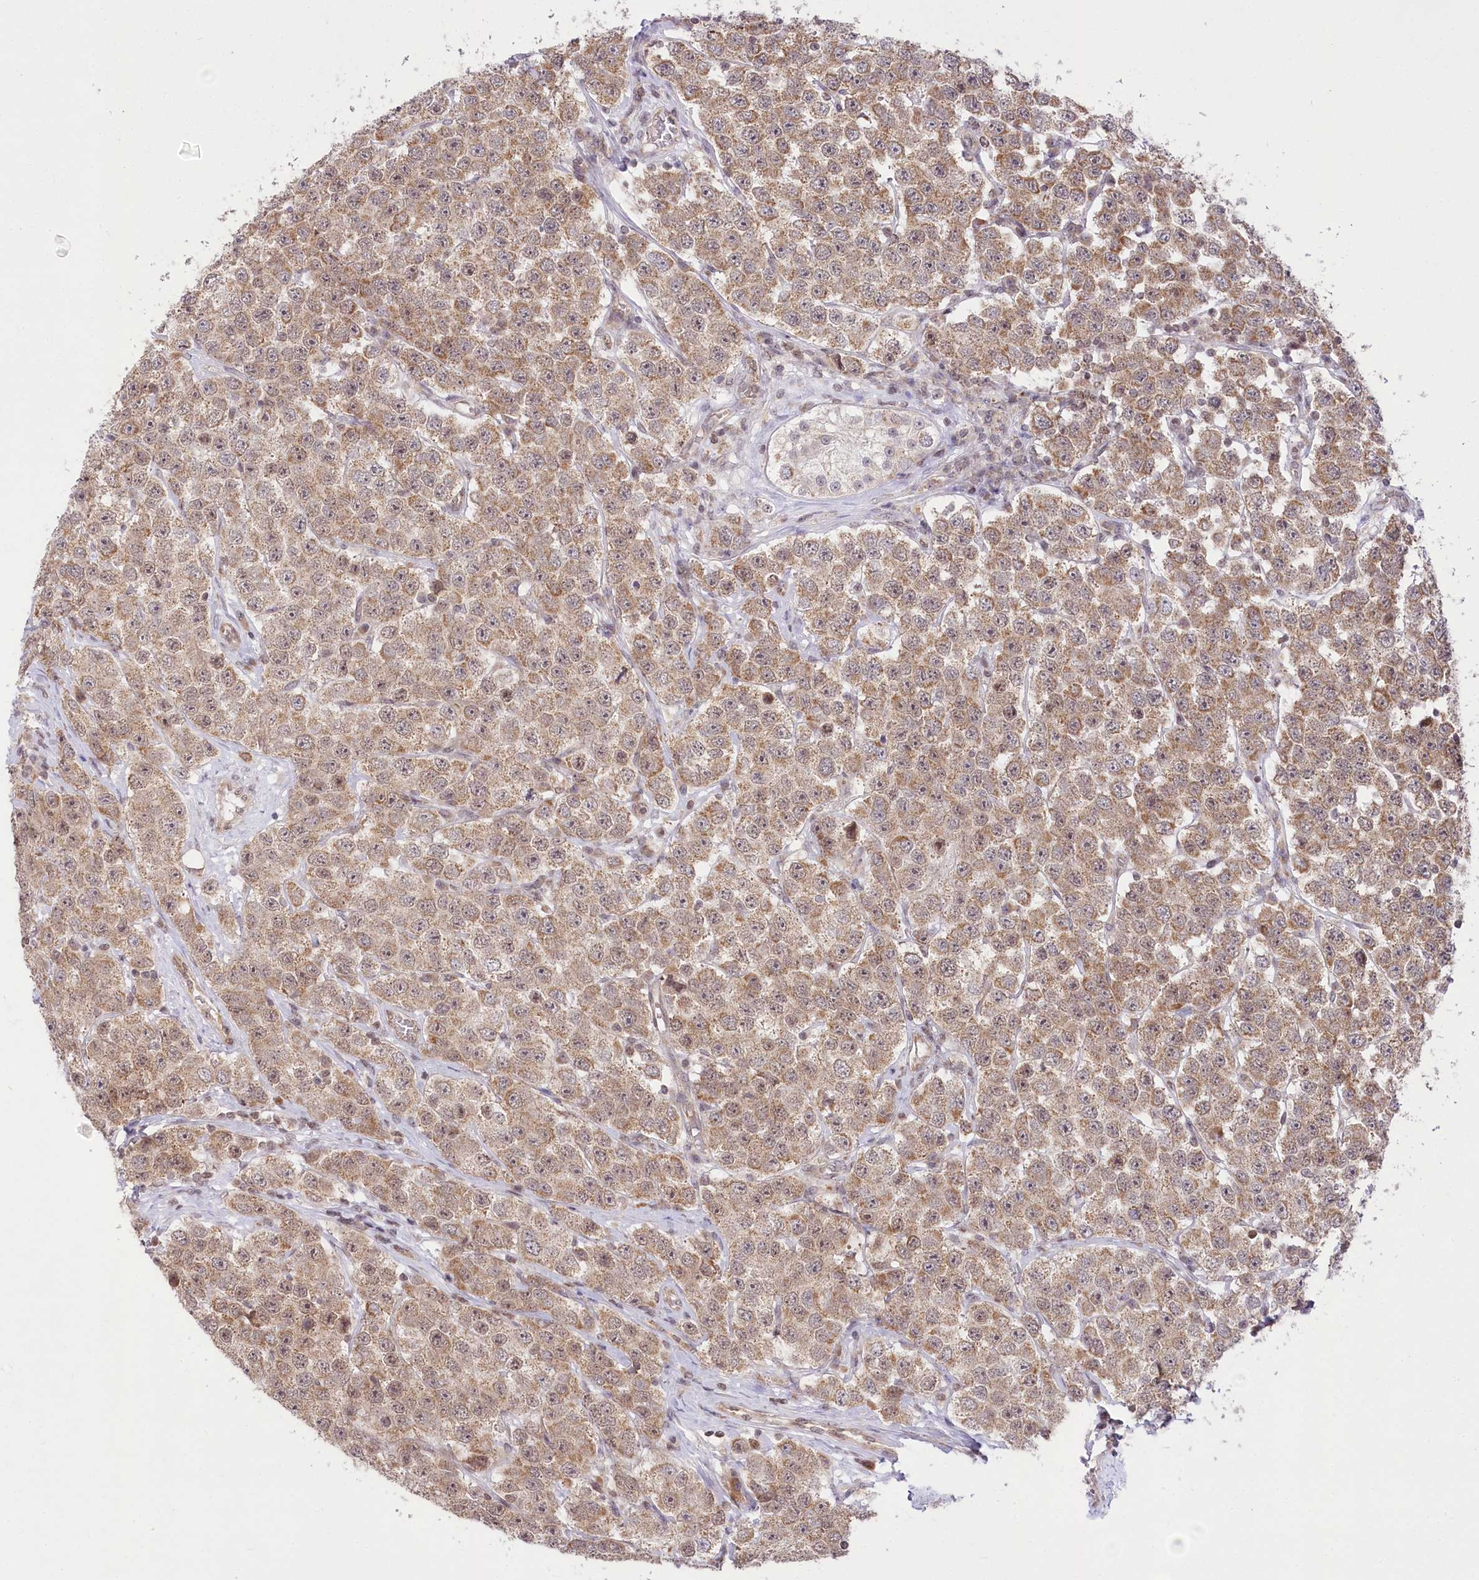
{"staining": {"intensity": "moderate", "quantity": ">75%", "location": "cytoplasmic/membranous"}, "tissue": "testis cancer", "cell_type": "Tumor cells", "image_type": "cancer", "snomed": [{"axis": "morphology", "description": "Seminoma, NOS"}, {"axis": "topography", "description": "Testis"}], "caption": "This is an image of immunohistochemistry staining of testis seminoma, which shows moderate staining in the cytoplasmic/membranous of tumor cells.", "gene": "ZMAT2", "patient": {"sex": "male", "age": 28}}